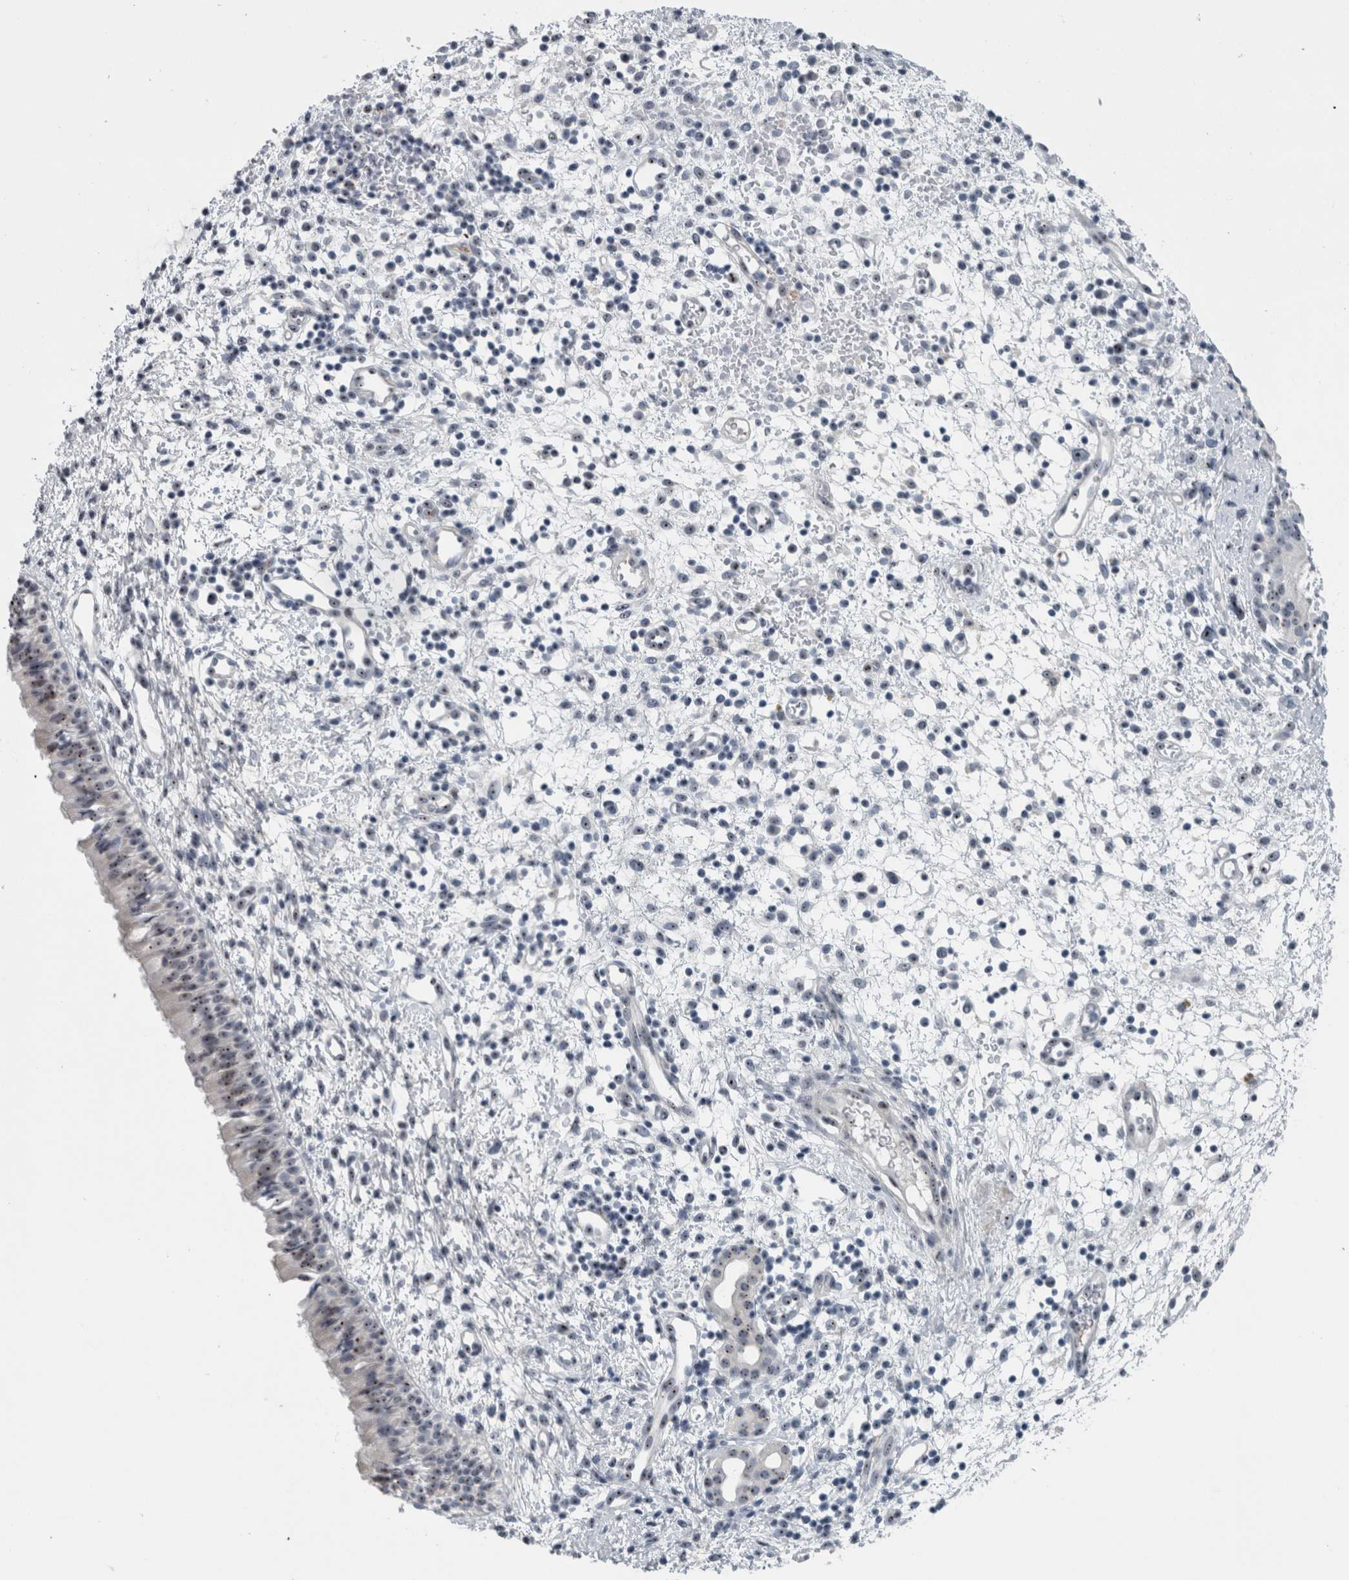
{"staining": {"intensity": "weak", "quantity": ">75%", "location": "nuclear"}, "tissue": "nasopharynx", "cell_type": "Respiratory epithelial cells", "image_type": "normal", "snomed": [{"axis": "morphology", "description": "Normal tissue, NOS"}, {"axis": "topography", "description": "Nasopharynx"}], "caption": "A micrograph showing weak nuclear expression in about >75% of respiratory epithelial cells in benign nasopharynx, as visualized by brown immunohistochemical staining.", "gene": "UTP6", "patient": {"sex": "male", "age": 22}}